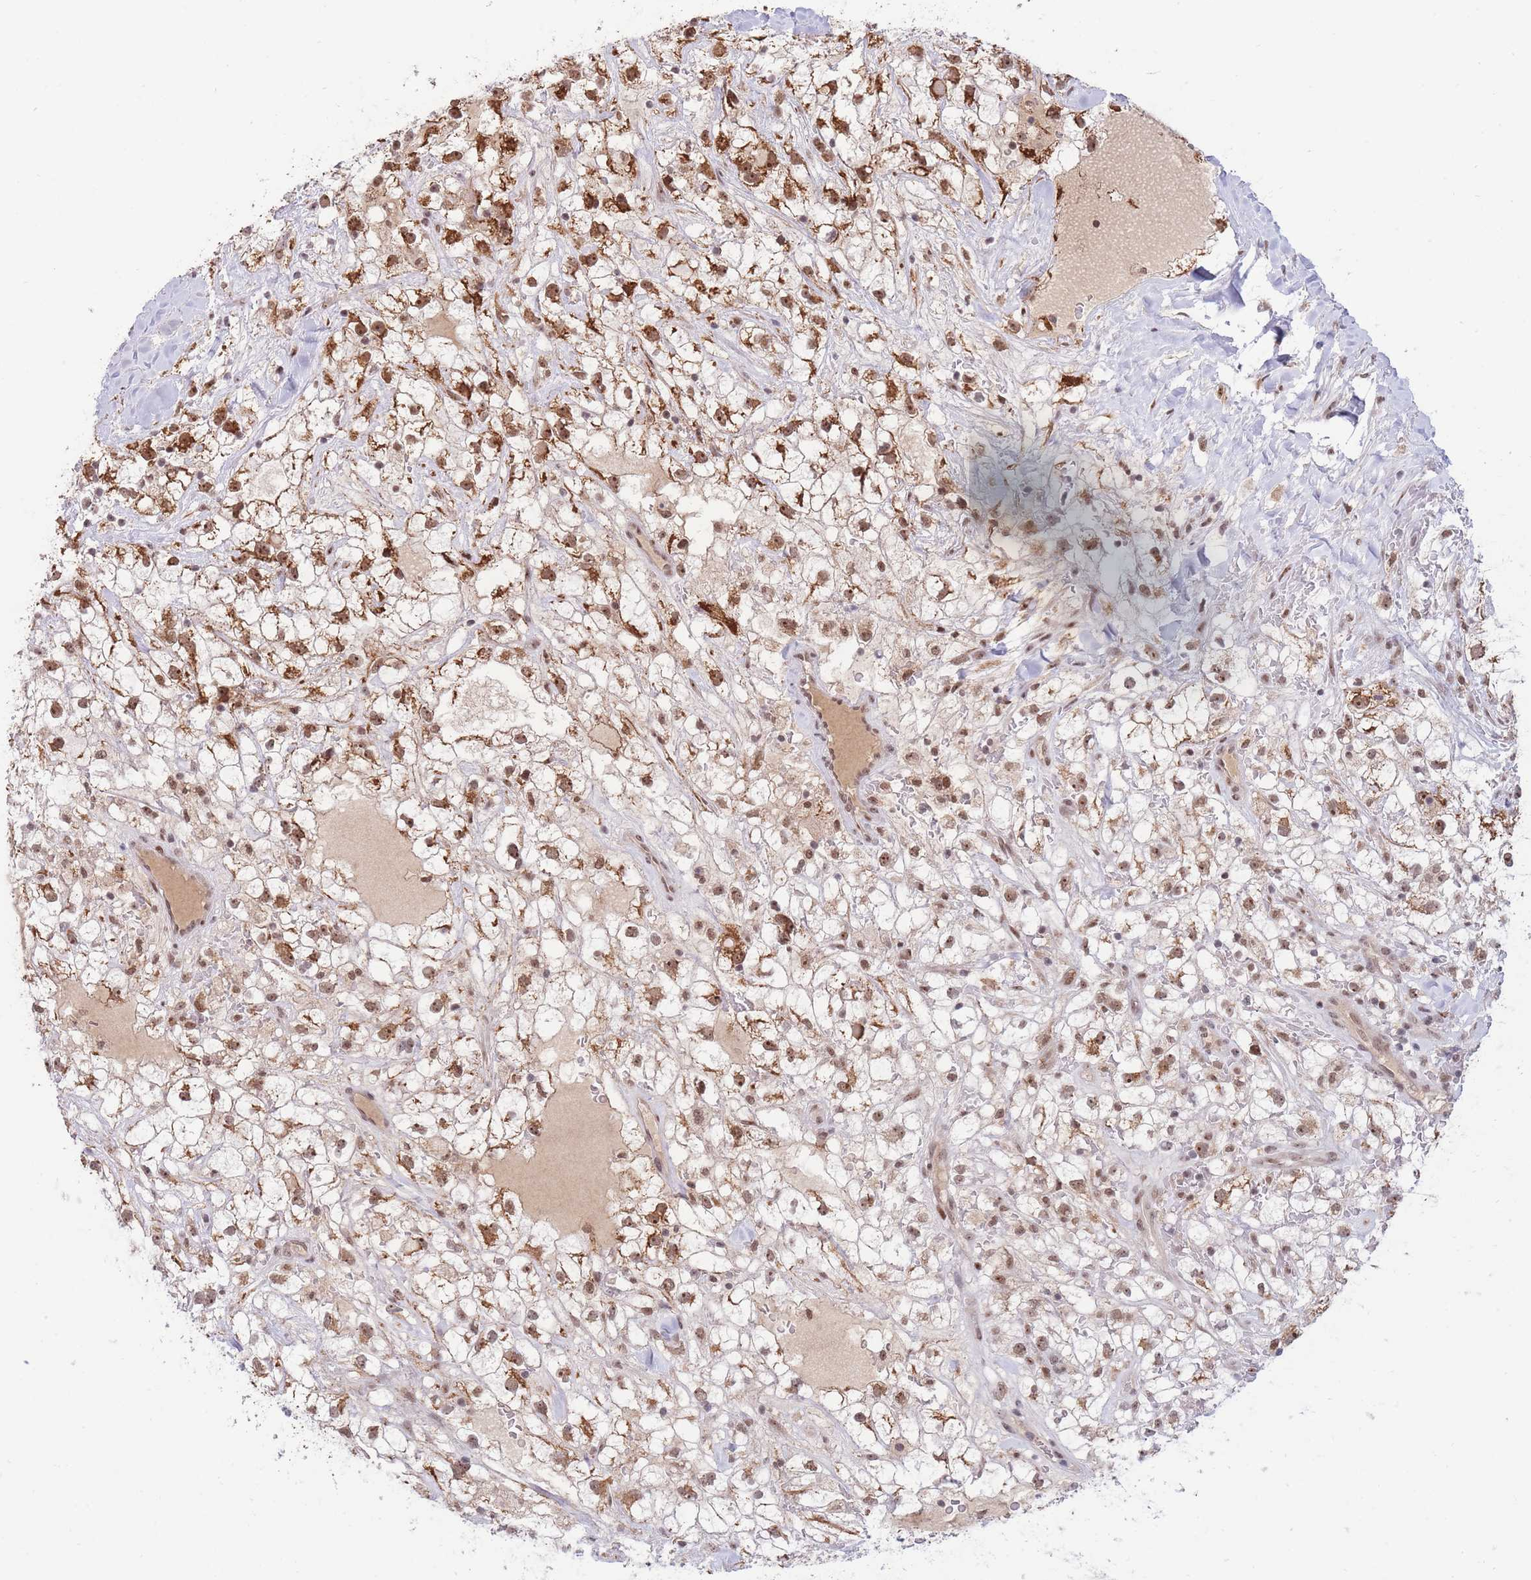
{"staining": {"intensity": "moderate", "quantity": ">75%", "location": "nuclear"}, "tissue": "renal cancer", "cell_type": "Tumor cells", "image_type": "cancer", "snomed": [{"axis": "morphology", "description": "Adenocarcinoma, NOS"}, {"axis": "topography", "description": "Kidney"}], "caption": "An IHC photomicrograph of tumor tissue is shown. Protein staining in brown labels moderate nuclear positivity in renal cancer (adenocarcinoma) within tumor cells.", "gene": "TARBP2", "patient": {"sex": "male", "age": 59}}